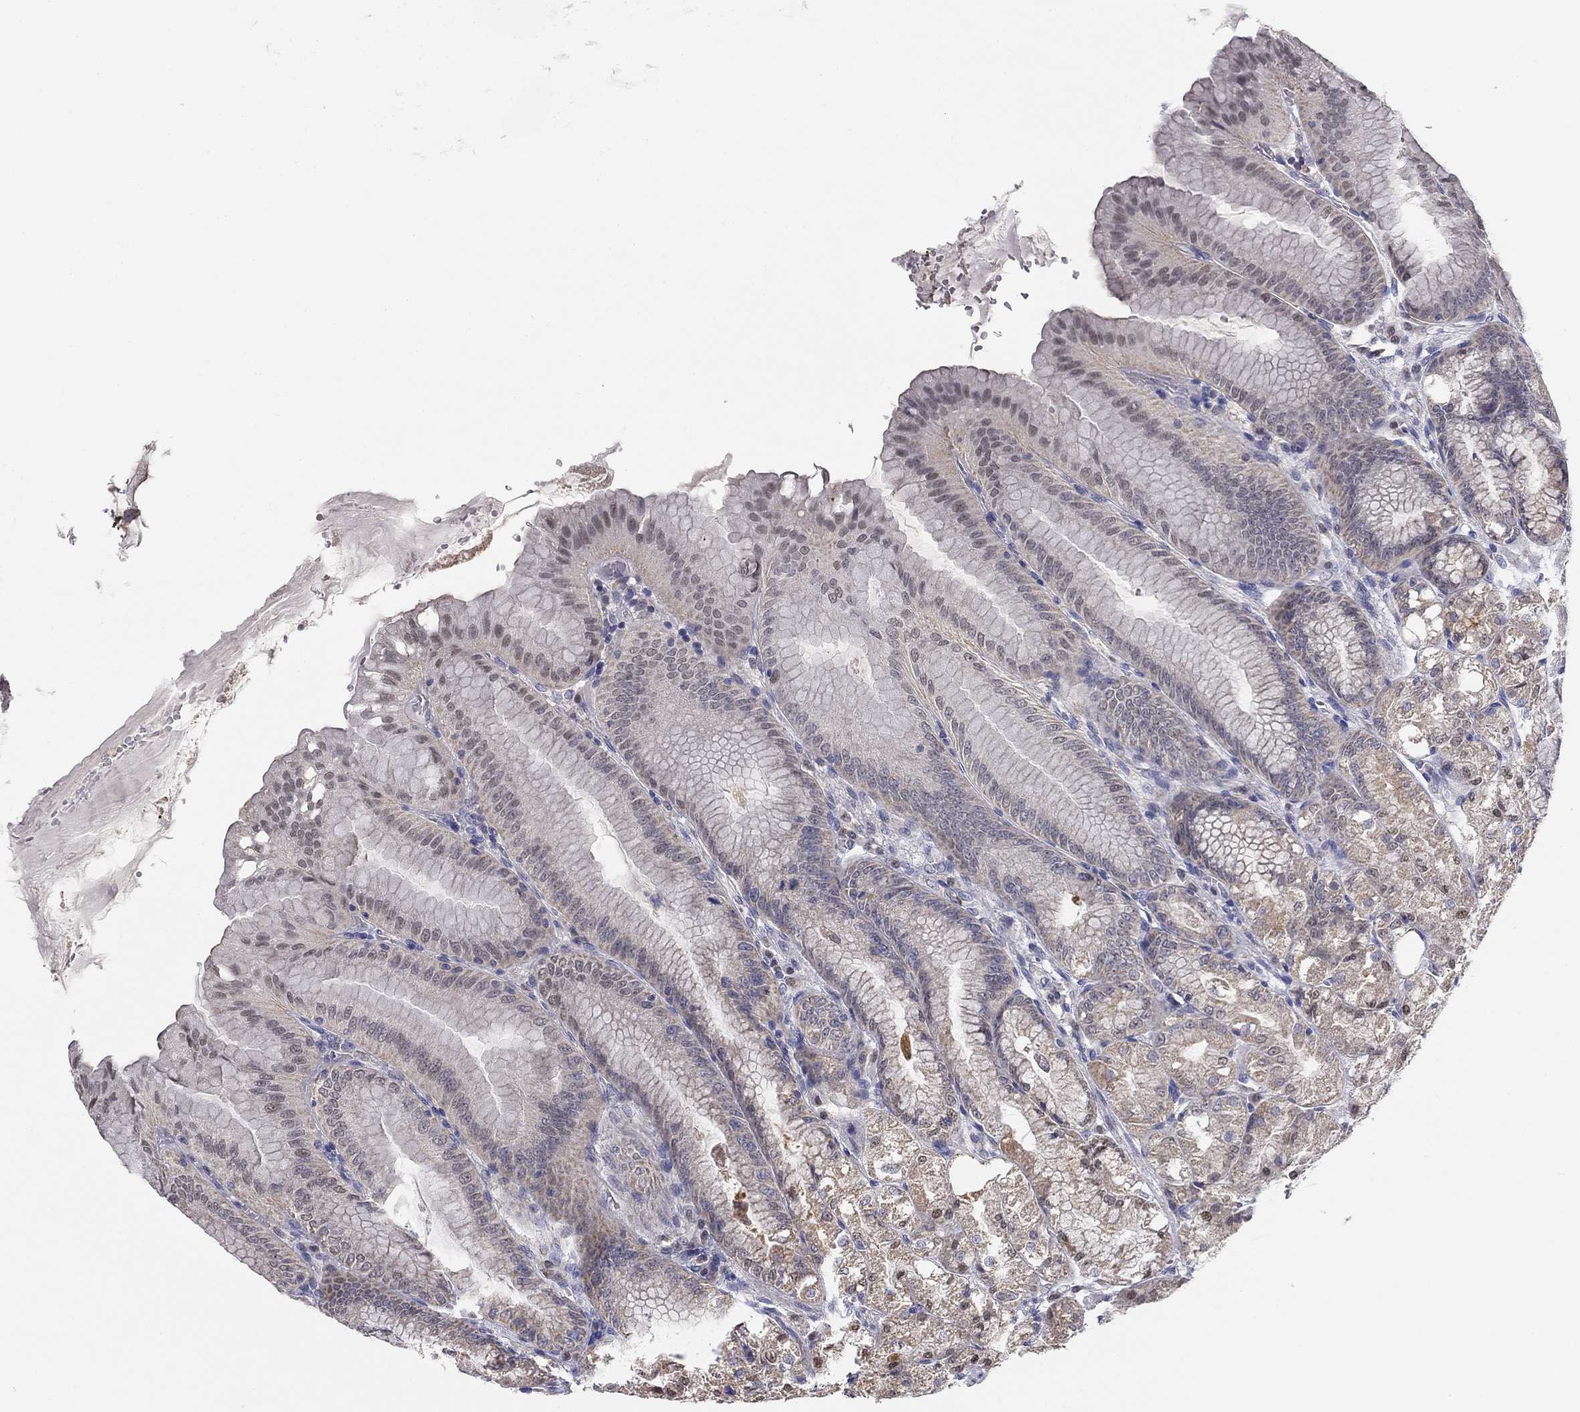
{"staining": {"intensity": "negative", "quantity": "none", "location": "none"}, "tissue": "stomach", "cell_type": "Glandular cells", "image_type": "normal", "snomed": [{"axis": "morphology", "description": "Normal tissue, NOS"}, {"axis": "topography", "description": "Stomach"}], "caption": "Immunohistochemistry histopathology image of normal stomach: stomach stained with DAB (3,3'-diaminobenzidine) reveals no significant protein positivity in glandular cells. The staining is performed using DAB brown chromogen with nuclei counter-stained in using hematoxylin.", "gene": "SLC2A9", "patient": {"sex": "male", "age": 71}}